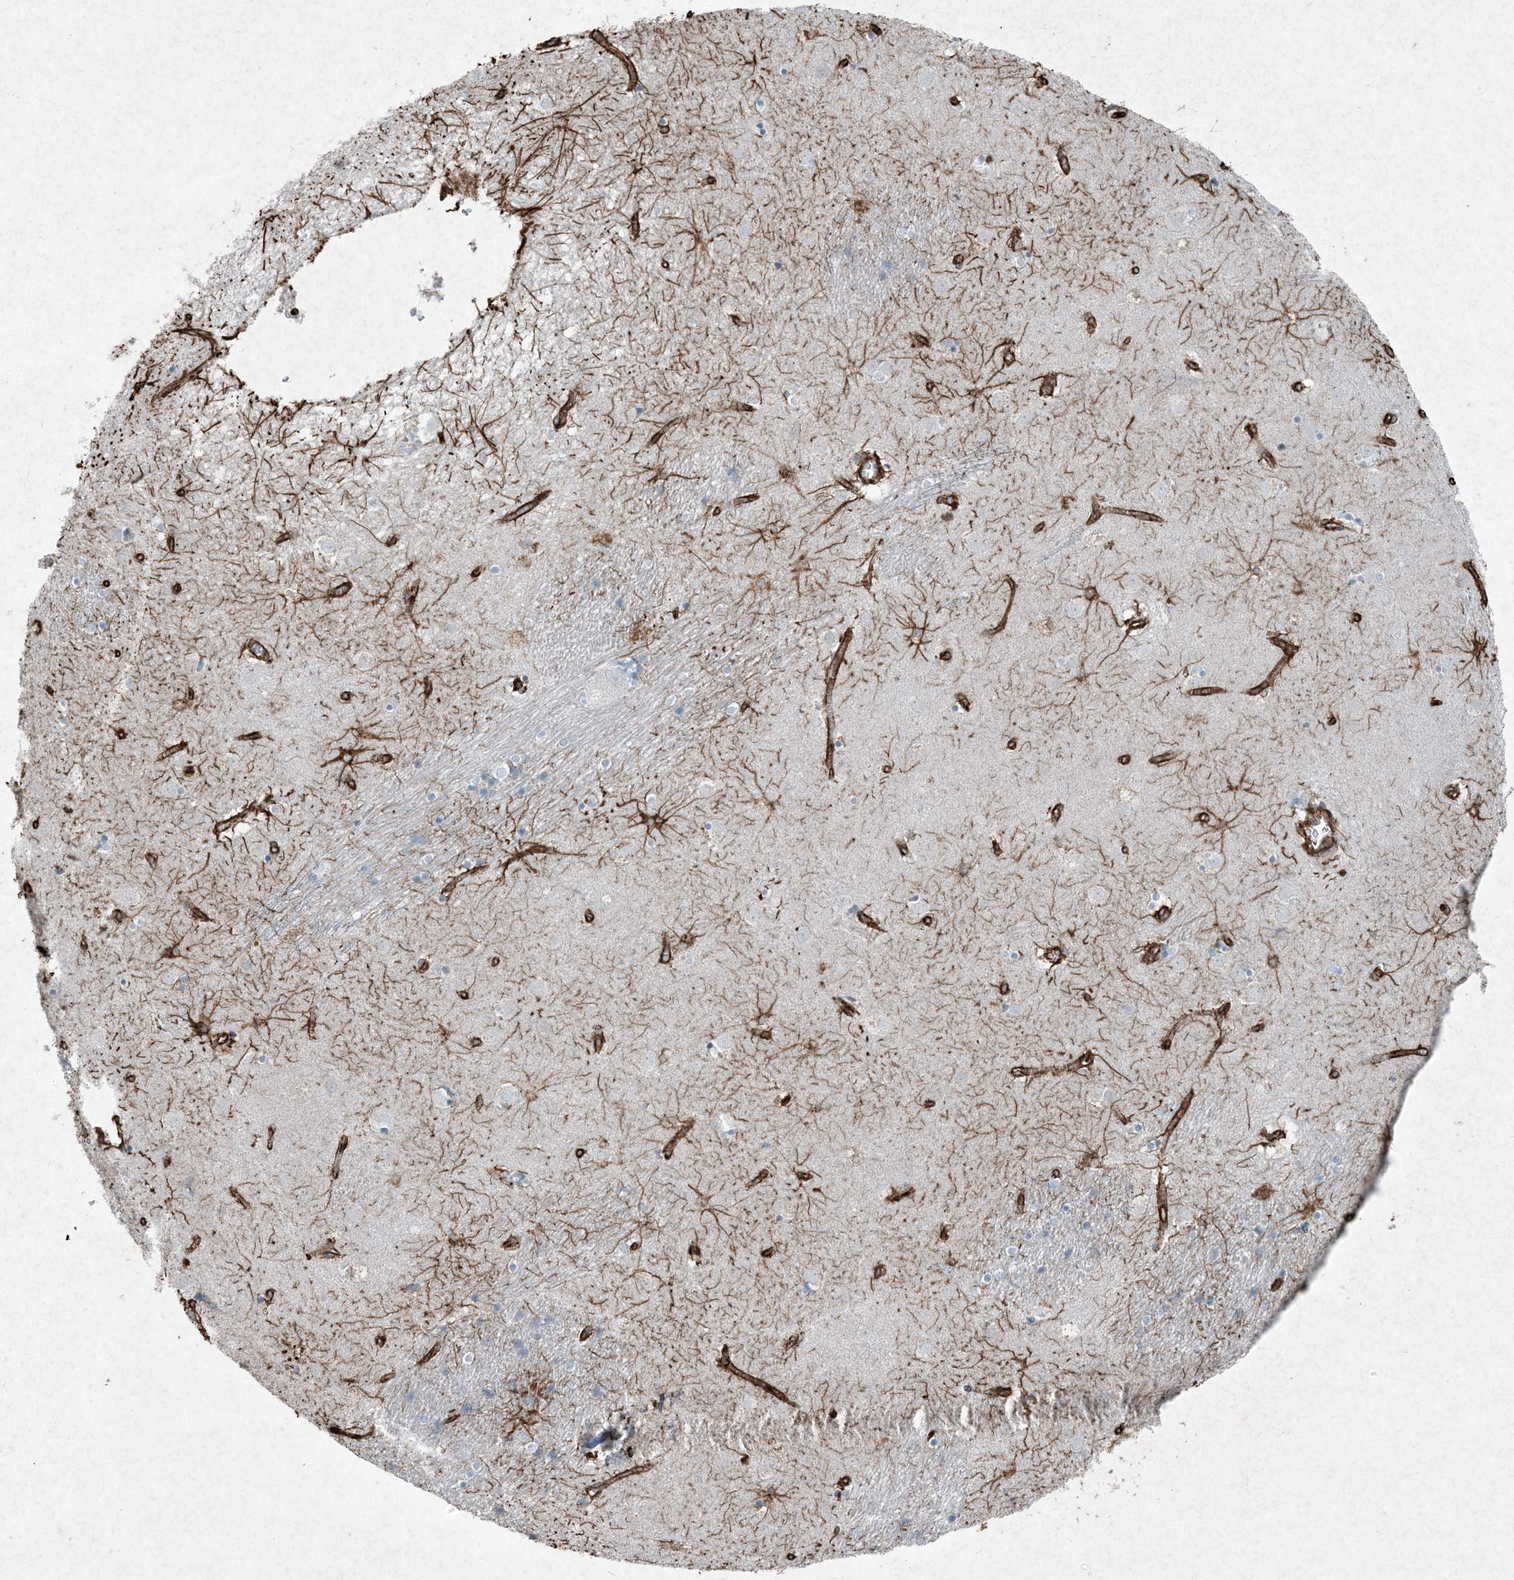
{"staining": {"intensity": "strong", "quantity": "<25%", "location": "cytoplasmic/membranous"}, "tissue": "caudate", "cell_type": "Glial cells", "image_type": "normal", "snomed": [{"axis": "morphology", "description": "Normal tissue, NOS"}, {"axis": "topography", "description": "Lateral ventricle wall"}], "caption": "Glial cells demonstrate strong cytoplasmic/membranous expression in approximately <25% of cells in unremarkable caudate.", "gene": "RYK", "patient": {"sex": "male", "age": 70}}